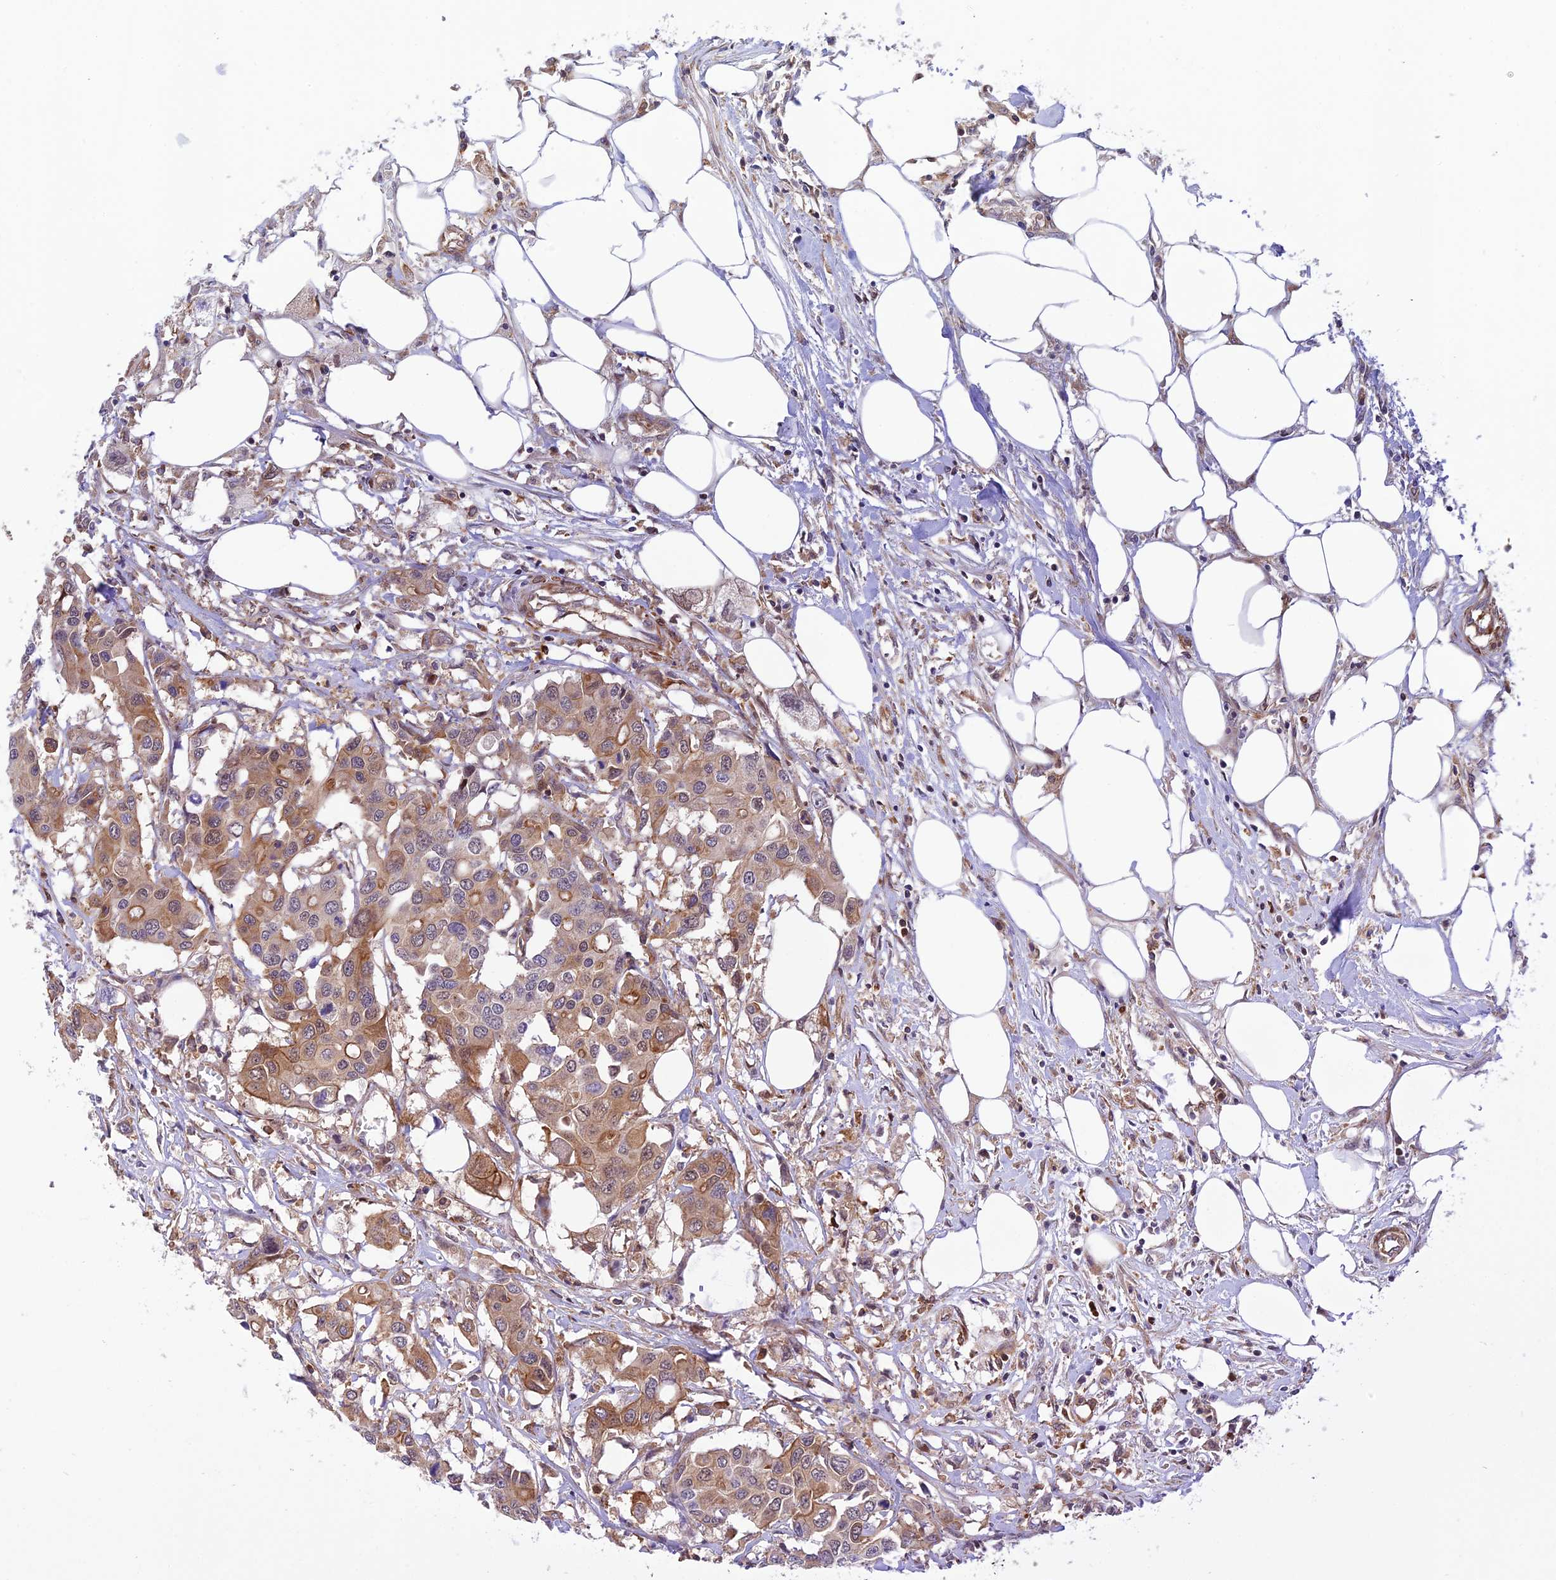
{"staining": {"intensity": "moderate", "quantity": ">75%", "location": "cytoplasmic/membranous"}, "tissue": "colorectal cancer", "cell_type": "Tumor cells", "image_type": "cancer", "snomed": [{"axis": "morphology", "description": "Adenocarcinoma, NOS"}, {"axis": "topography", "description": "Colon"}], "caption": "Protein expression analysis of colorectal cancer (adenocarcinoma) shows moderate cytoplasmic/membranous expression in about >75% of tumor cells. The staining was performed using DAB (3,3'-diaminobenzidine) to visualize the protein expression in brown, while the nuclei were stained in blue with hematoxylin (Magnification: 20x).", "gene": "EVI5L", "patient": {"sex": "male", "age": 77}}